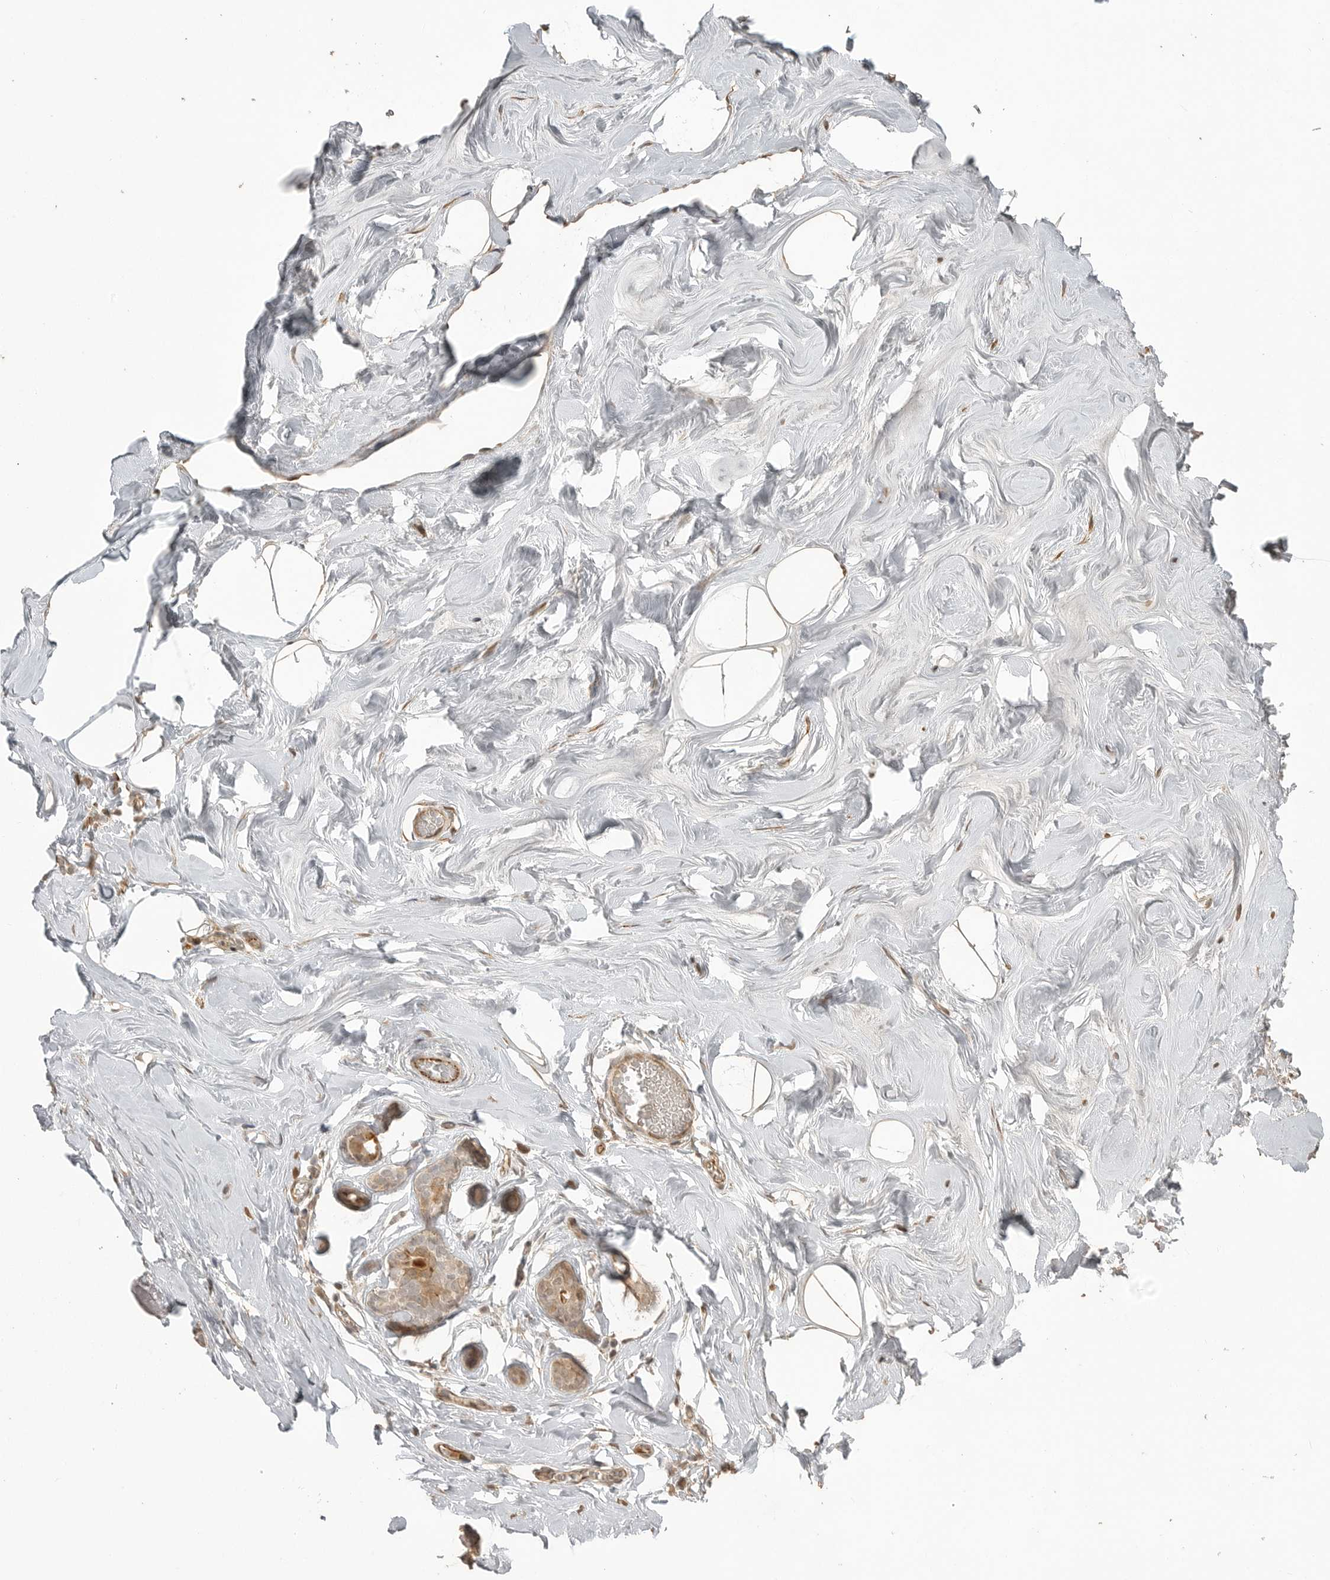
{"staining": {"intensity": "weak", "quantity": ">75%", "location": "cytoplasmic/membranous"}, "tissue": "adipose tissue", "cell_type": "Adipocytes", "image_type": "normal", "snomed": [{"axis": "morphology", "description": "Normal tissue, NOS"}, {"axis": "morphology", "description": "Fibrosis, NOS"}, {"axis": "topography", "description": "Breast"}, {"axis": "topography", "description": "Adipose tissue"}], "caption": "A brown stain highlights weak cytoplasmic/membranous positivity of a protein in adipocytes of unremarkable human adipose tissue. The staining was performed using DAB (3,3'-diaminobenzidine), with brown indicating positive protein expression. Nuclei are stained blue with hematoxylin.", "gene": "SMG8", "patient": {"sex": "female", "age": 39}}